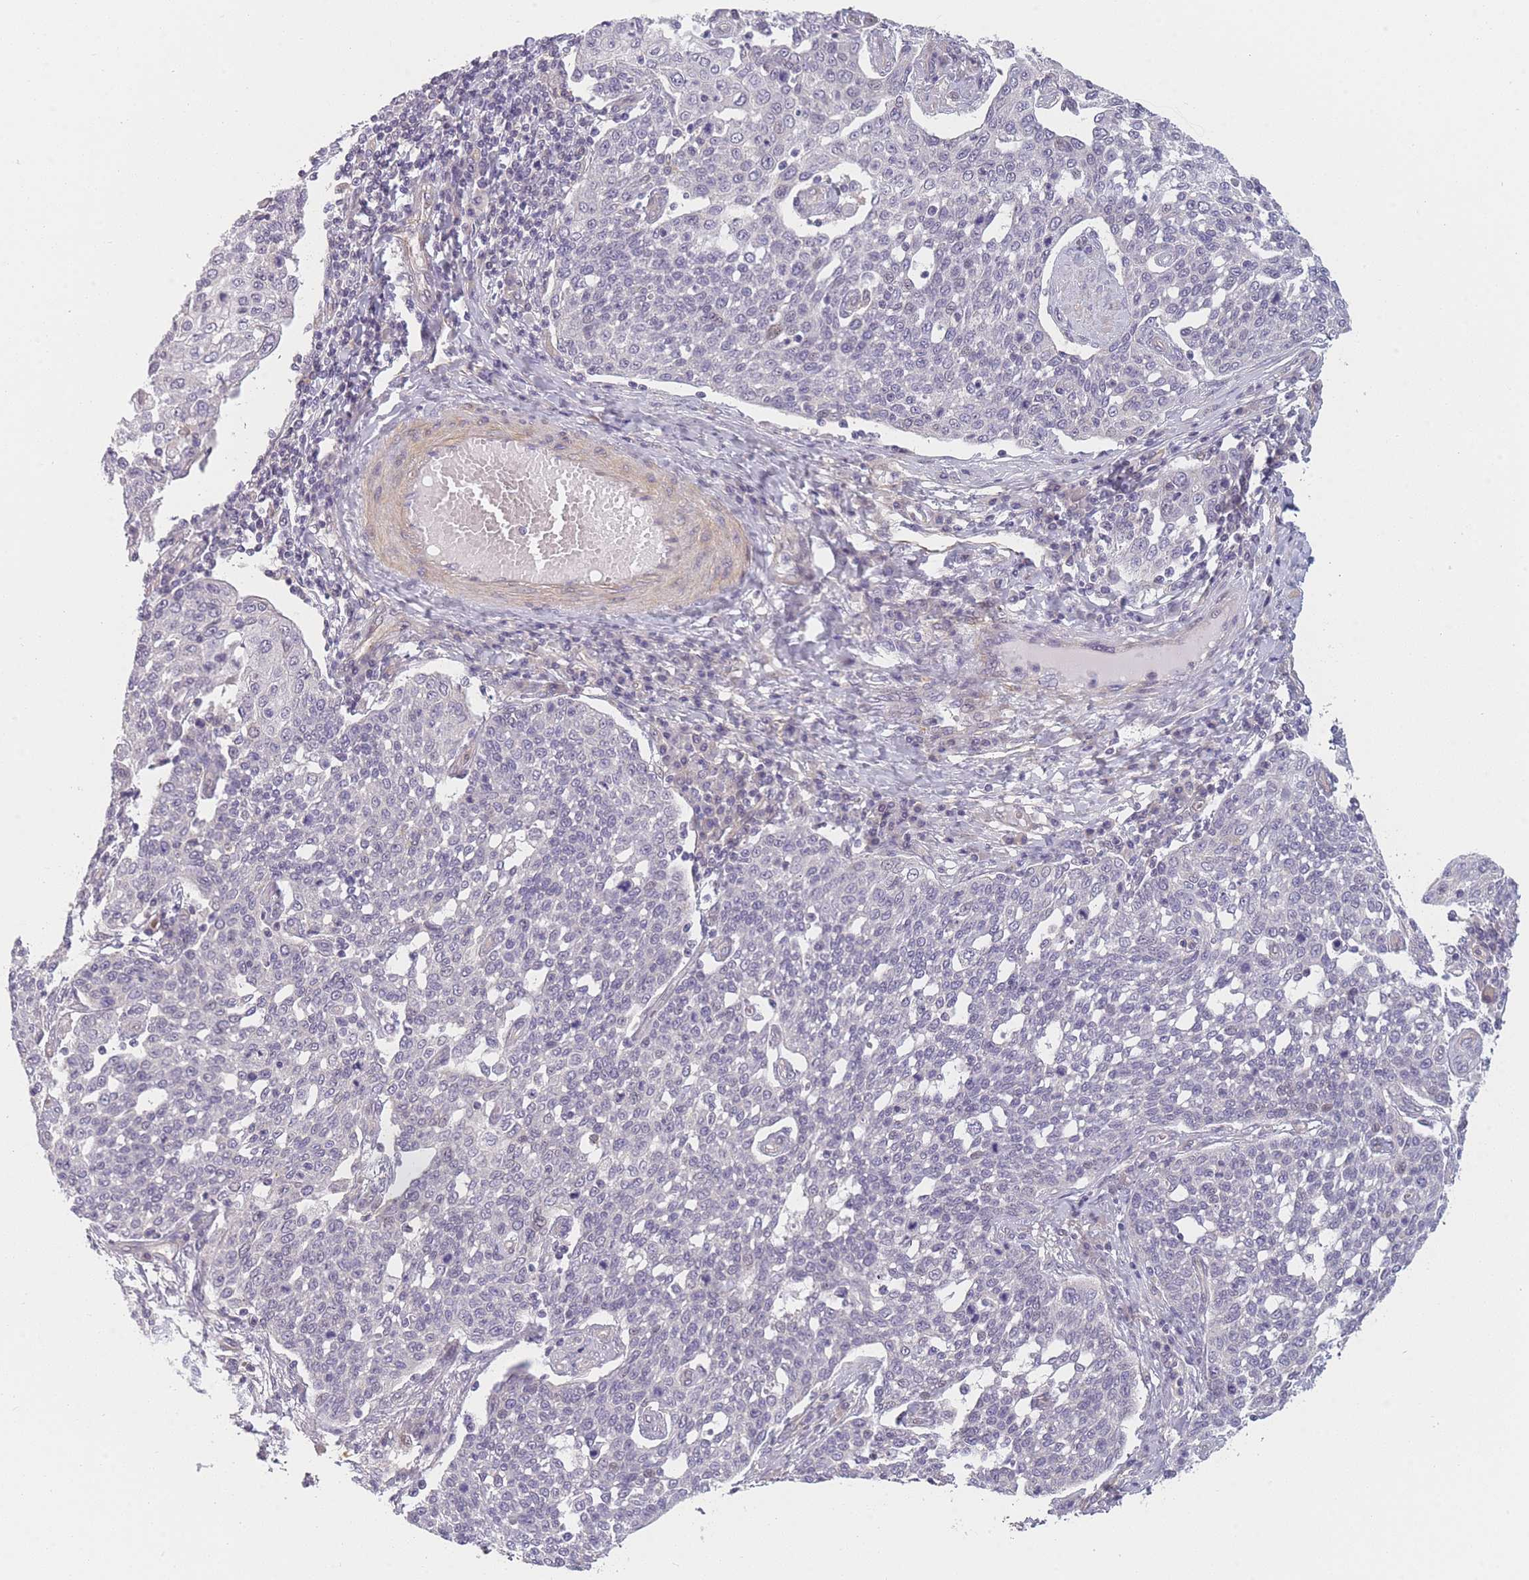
{"staining": {"intensity": "negative", "quantity": "none", "location": "none"}, "tissue": "cervical cancer", "cell_type": "Tumor cells", "image_type": "cancer", "snomed": [{"axis": "morphology", "description": "Squamous cell carcinoma, NOS"}, {"axis": "topography", "description": "Cervix"}], "caption": "Human cervical cancer stained for a protein using immunohistochemistry exhibits no staining in tumor cells.", "gene": "SLC7A6", "patient": {"sex": "female", "age": 34}}